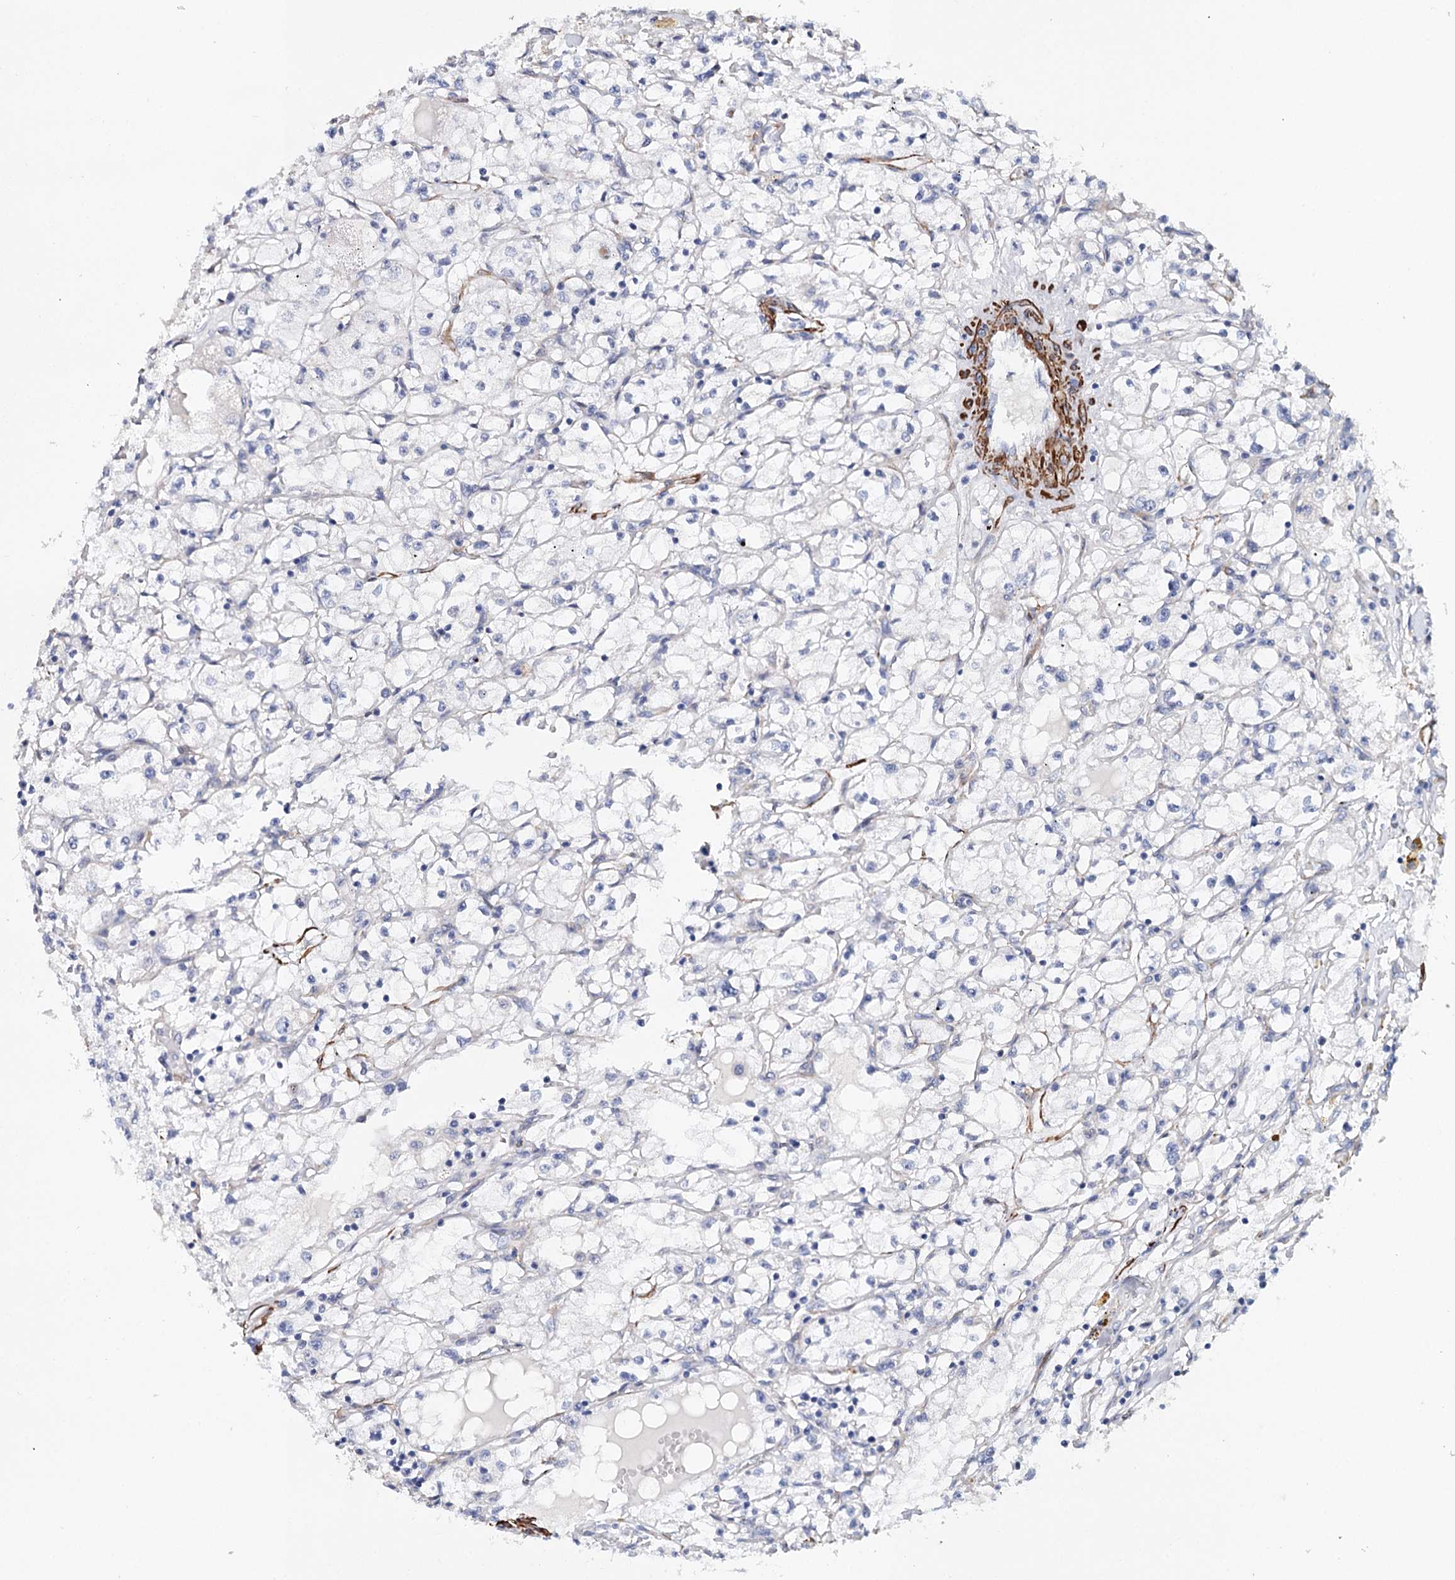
{"staining": {"intensity": "negative", "quantity": "none", "location": "none"}, "tissue": "renal cancer", "cell_type": "Tumor cells", "image_type": "cancer", "snomed": [{"axis": "morphology", "description": "Adenocarcinoma, NOS"}, {"axis": "topography", "description": "Kidney"}], "caption": "This micrograph is of renal cancer stained with immunohistochemistry to label a protein in brown with the nuclei are counter-stained blue. There is no expression in tumor cells.", "gene": "CFAP46", "patient": {"sex": "male", "age": 56}}